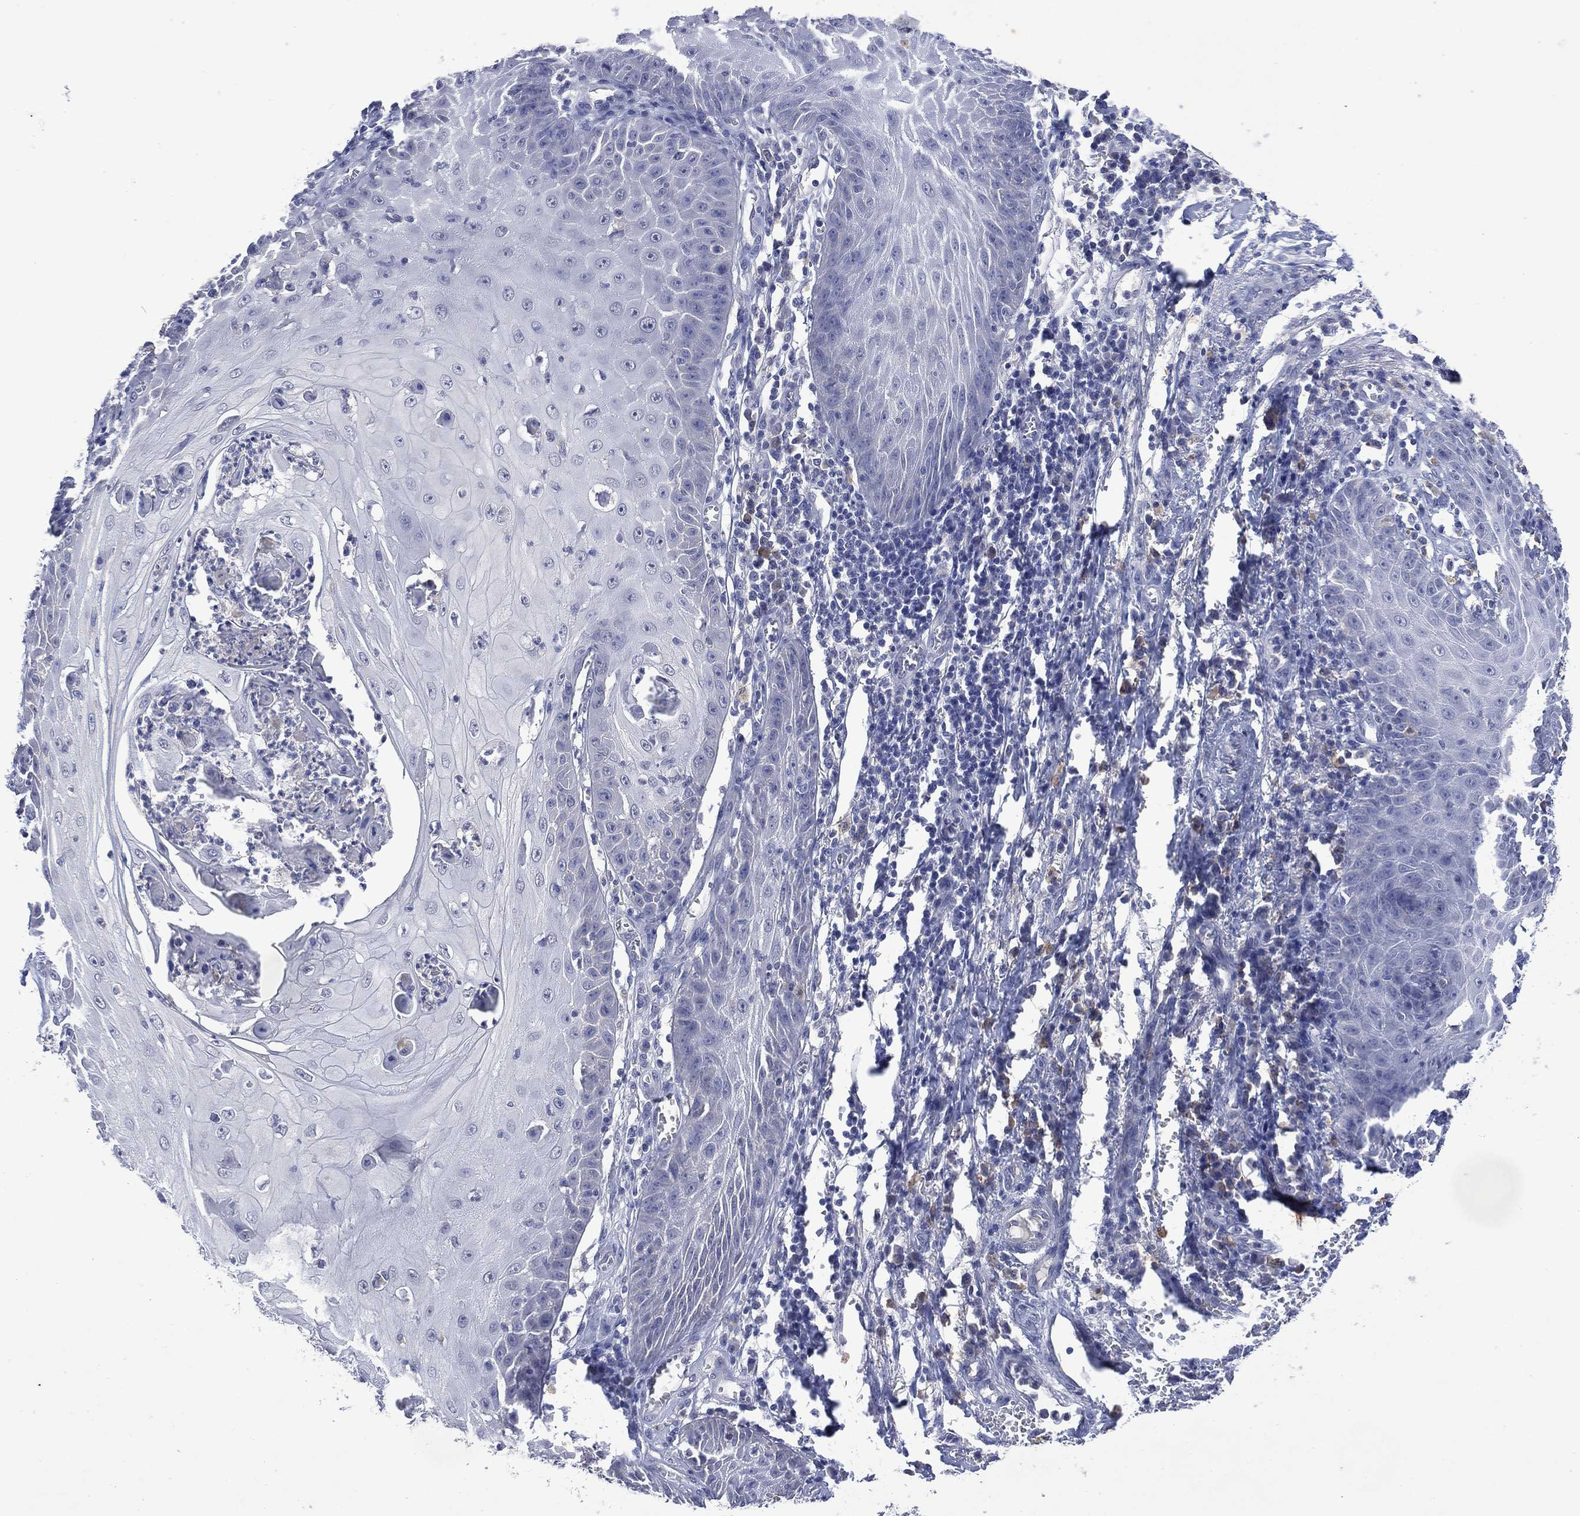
{"staining": {"intensity": "negative", "quantity": "none", "location": "none"}, "tissue": "skin cancer", "cell_type": "Tumor cells", "image_type": "cancer", "snomed": [{"axis": "morphology", "description": "Squamous cell carcinoma, NOS"}, {"axis": "topography", "description": "Skin"}], "caption": "An immunohistochemistry (IHC) image of skin cancer is shown. There is no staining in tumor cells of skin cancer. (DAB IHC, high magnification).", "gene": "ASB10", "patient": {"sex": "male", "age": 70}}